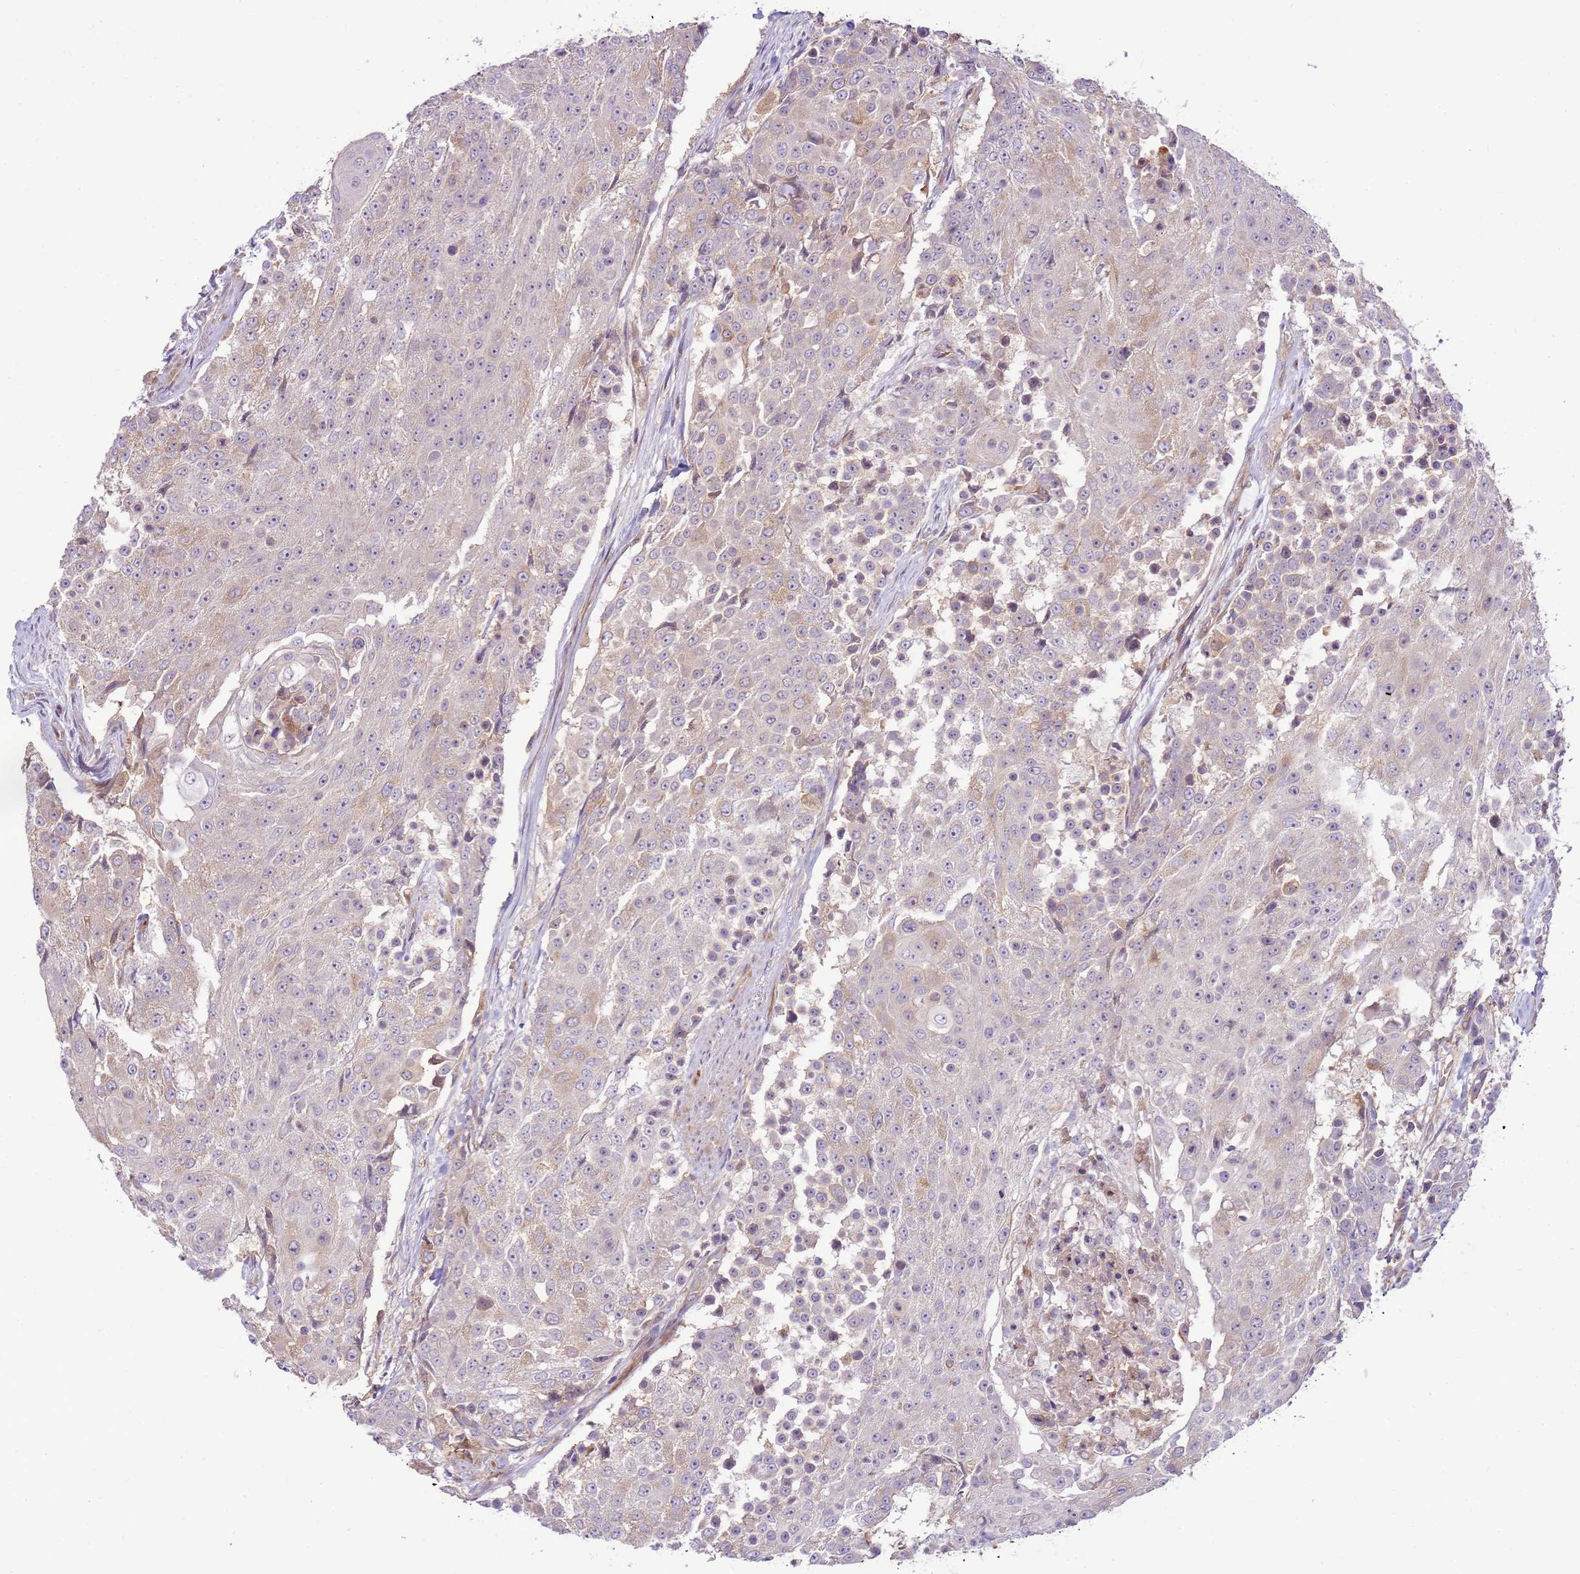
{"staining": {"intensity": "weak", "quantity": "<25%", "location": "cytoplasmic/membranous"}, "tissue": "urothelial cancer", "cell_type": "Tumor cells", "image_type": "cancer", "snomed": [{"axis": "morphology", "description": "Urothelial carcinoma, High grade"}, {"axis": "topography", "description": "Urinary bladder"}], "caption": "Micrograph shows no significant protein expression in tumor cells of urothelial cancer. (DAB immunohistochemistry (IHC) visualized using brightfield microscopy, high magnification).", "gene": "ZNF624", "patient": {"sex": "female", "age": 63}}